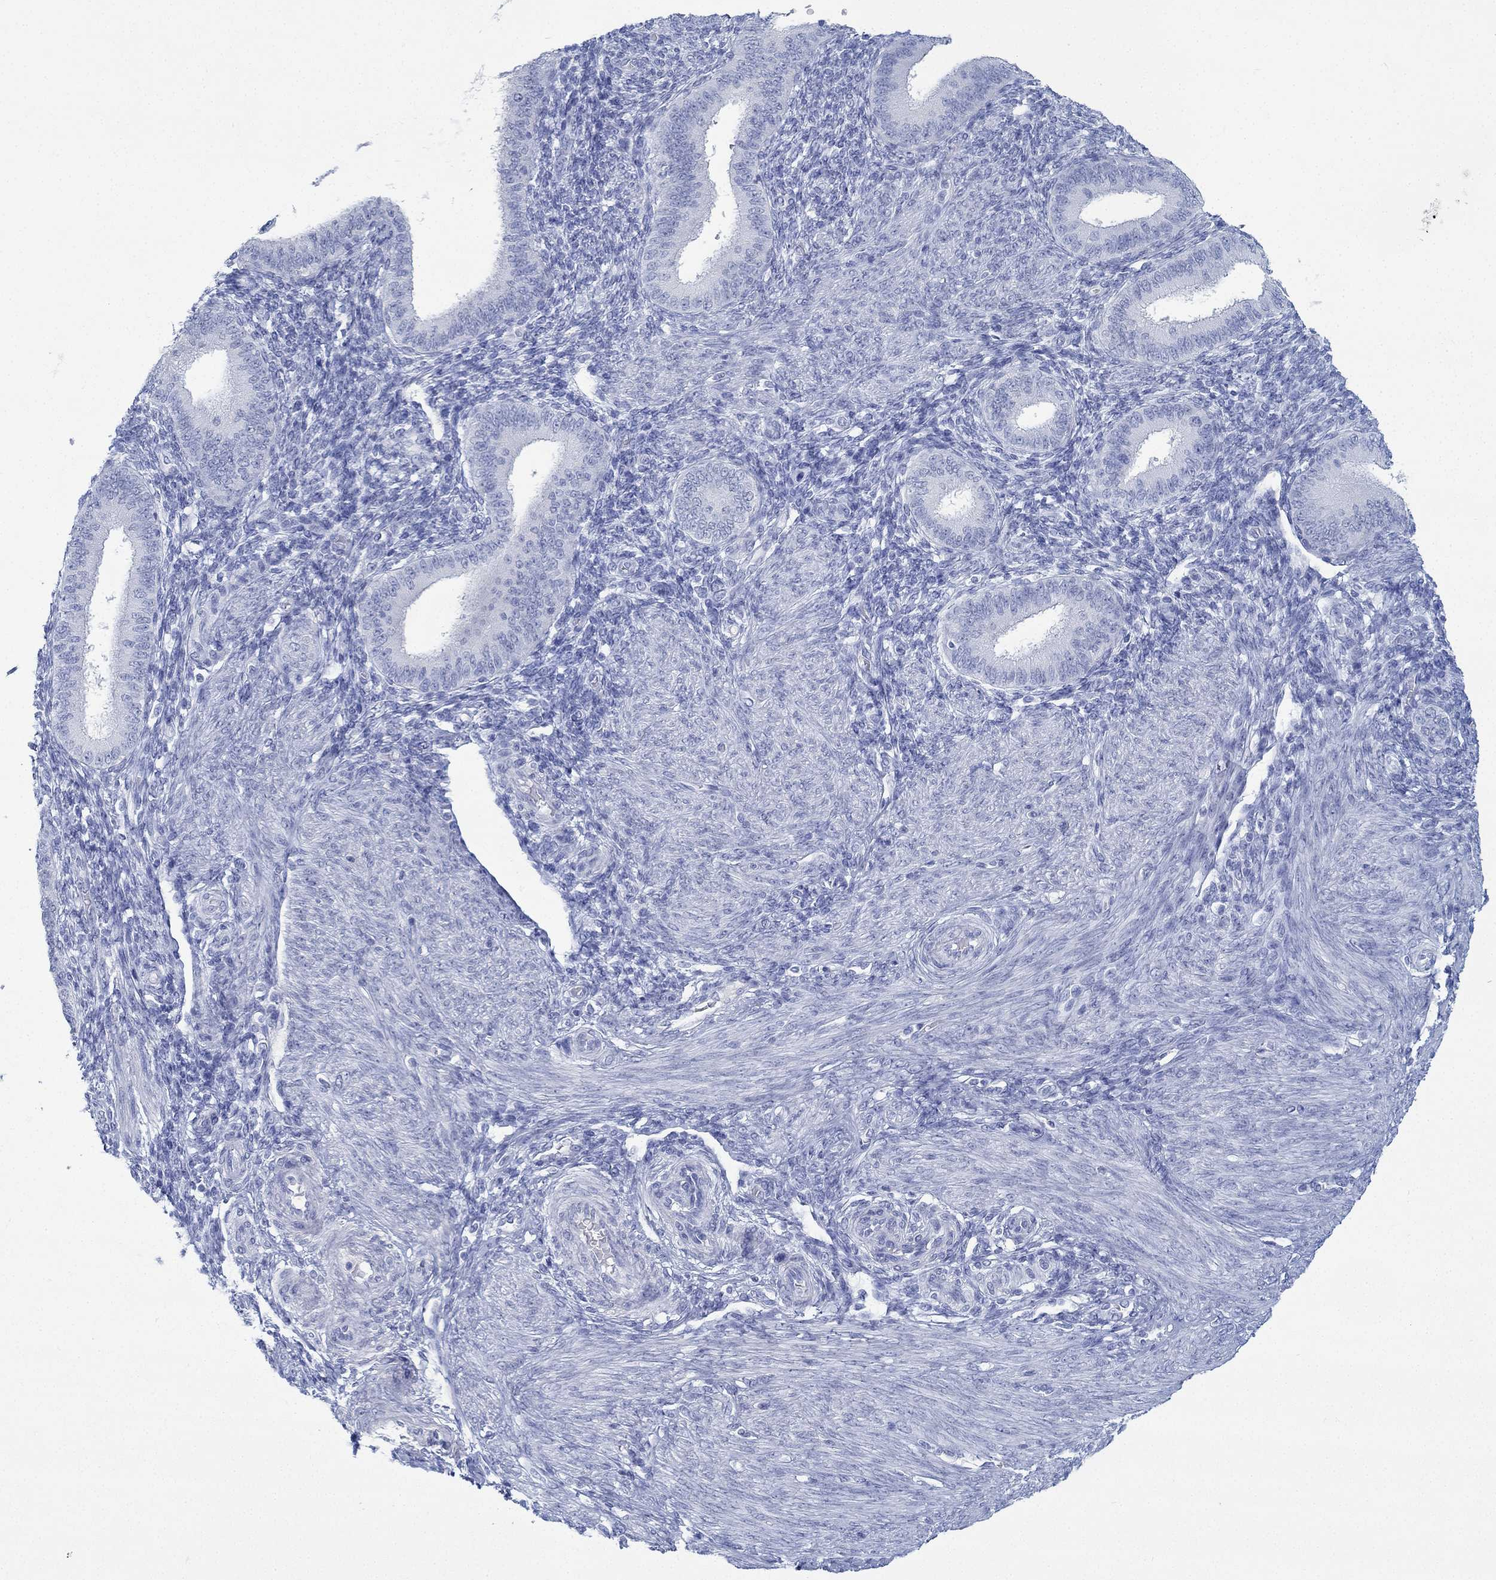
{"staining": {"intensity": "negative", "quantity": "none", "location": "none"}, "tissue": "endometrium", "cell_type": "Cells in endometrial stroma", "image_type": "normal", "snomed": [{"axis": "morphology", "description": "Normal tissue, NOS"}, {"axis": "topography", "description": "Endometrium"}], "caption": "DAB (3,3'-diaminobenzidine) immunohistochemical staining of benign endometrium shows no significant staining in cells in endometrial stroma. (DAB immunohistochemistry with hematoxylin counter stain).", "gene": "PAX9", "patient": {"sex": "female", "age": 39}}